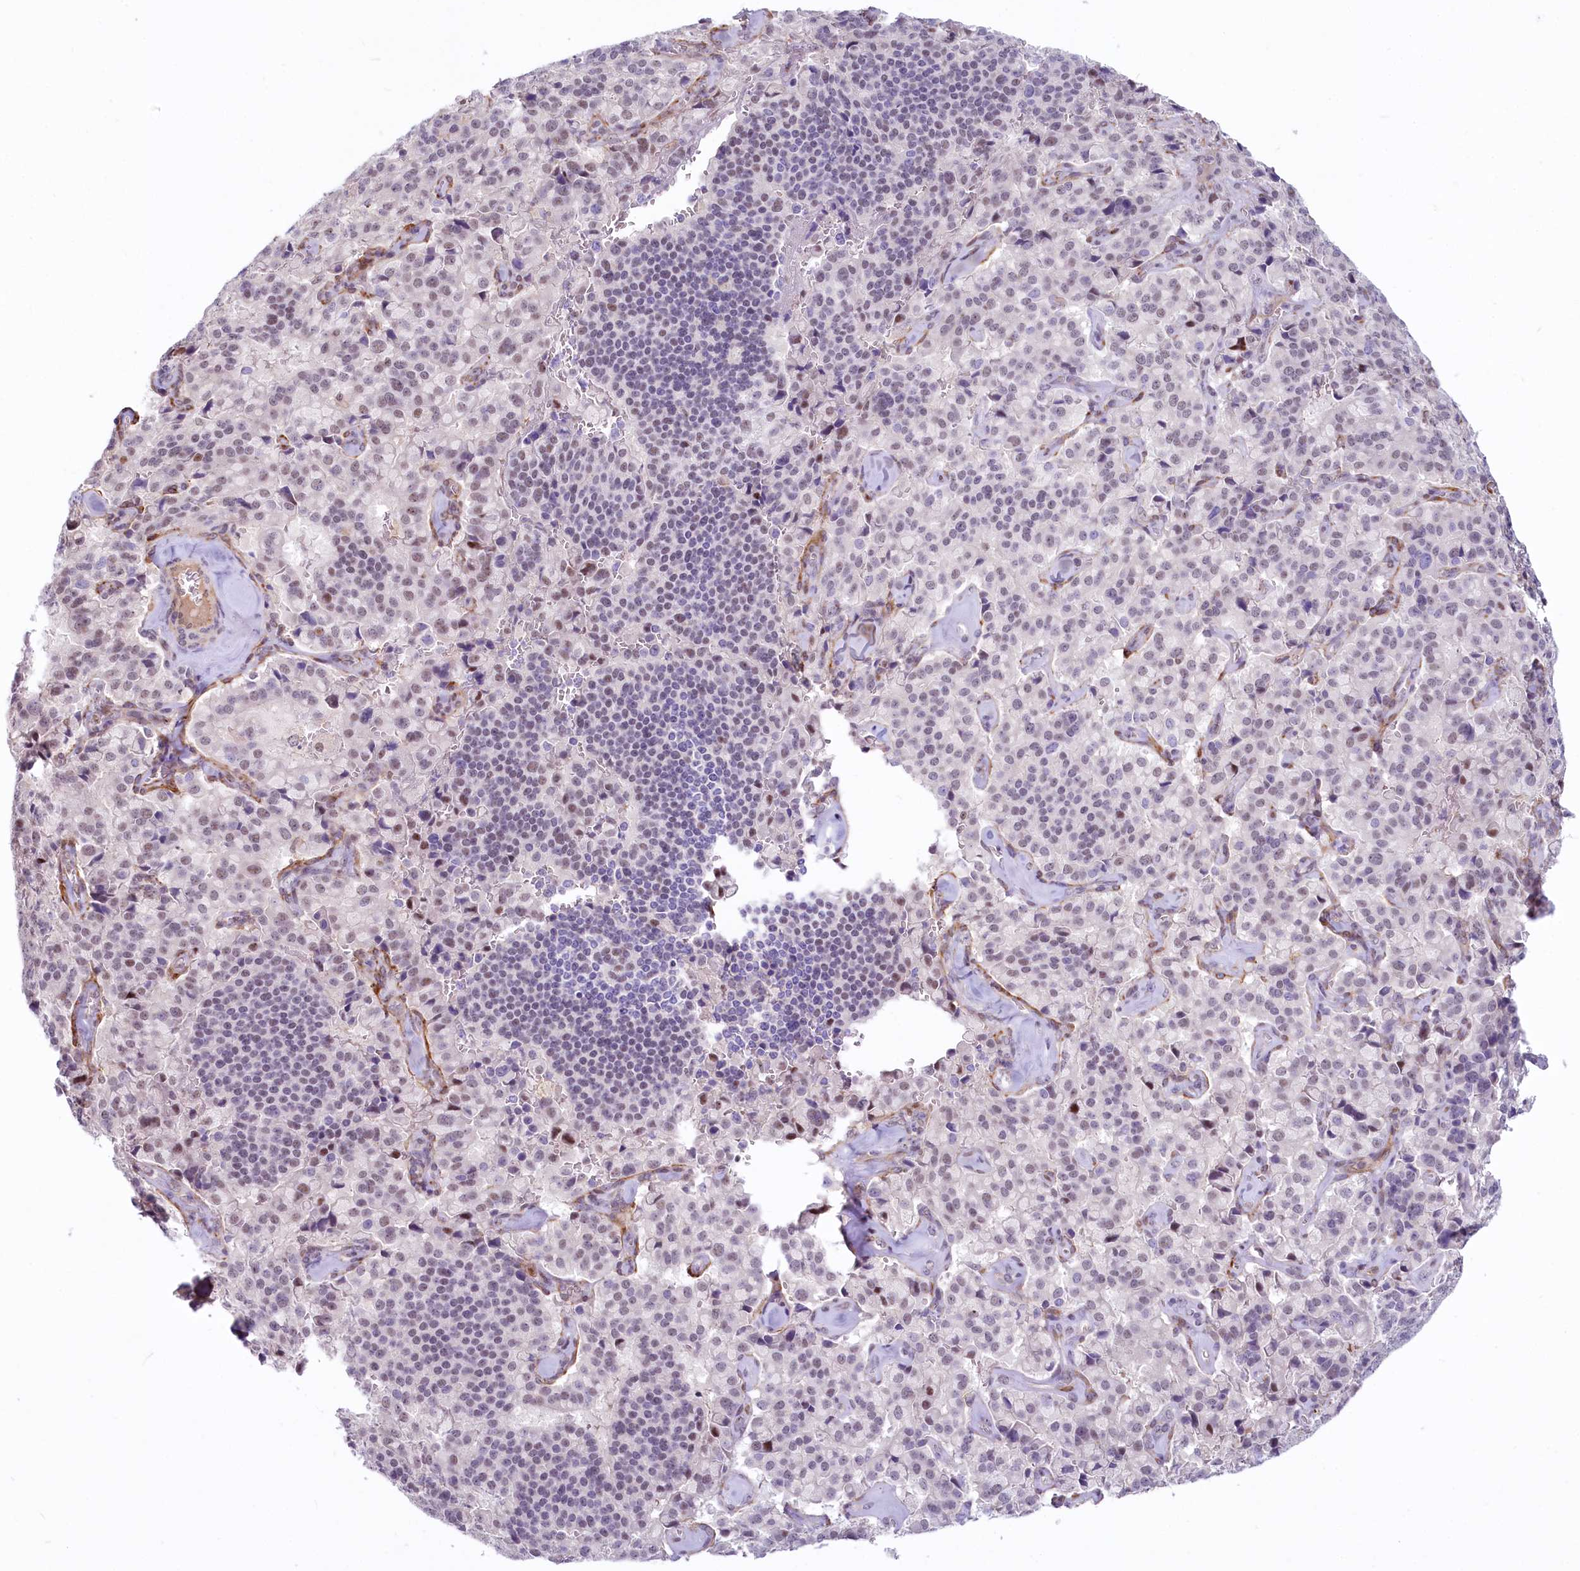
{"staining": {"intensity": "moderate", "quantity": "<25%", "location": "nuclear"}, "tissue": "pancreatic cancer", "cell_type": "Tumor cells", "image_type": "cancer", "snomed": [{"axis": "morphology", "description": "Adenocarcinoma, NOS"}, {"axis": "topography", "description": "Pancreas"}], "caption": "Pancreatic cancer (adenocarcinoma) was stained to show a protein in brown. There is low levels of moderate nuclear expression in about <25% of tumor cells.", "gene": "PROCR", "patient": {"sex": "male", "age": 65}}